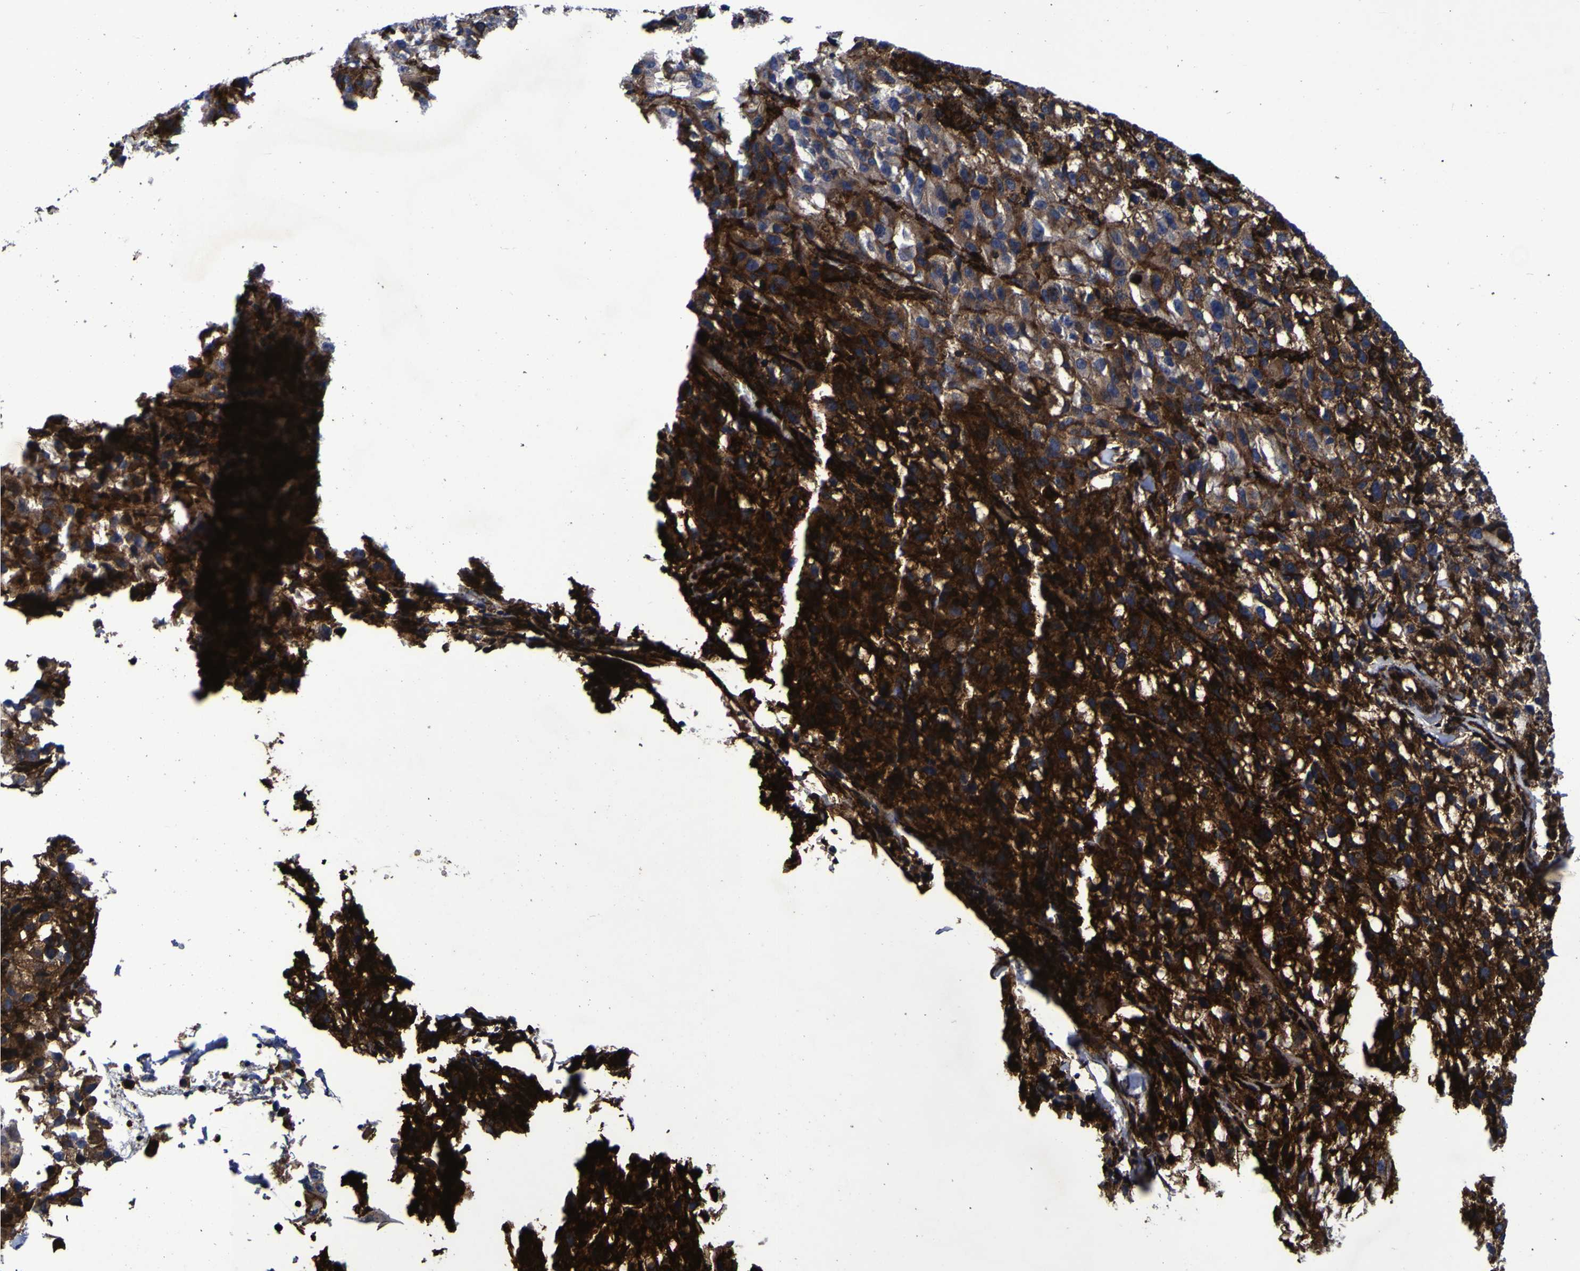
{"staining": {"intensity": "strong", "quantity": ">75%", "location": "cytoplasmic/membranous"}, "tissue": "melanoma", "cell_type": "Tumor cells", "image_type": "cancer", "snomed": [{"axis": "morphology", "description": "Malignant melanoma, NOS"}, {"axis": "topography", "description": "Skin"}], "caption": "Human melanoma stained with a protein marker shows strong staining in tumor cells.", "gene": "MGLL", "patient": {"sex": "female", "age": 104}}